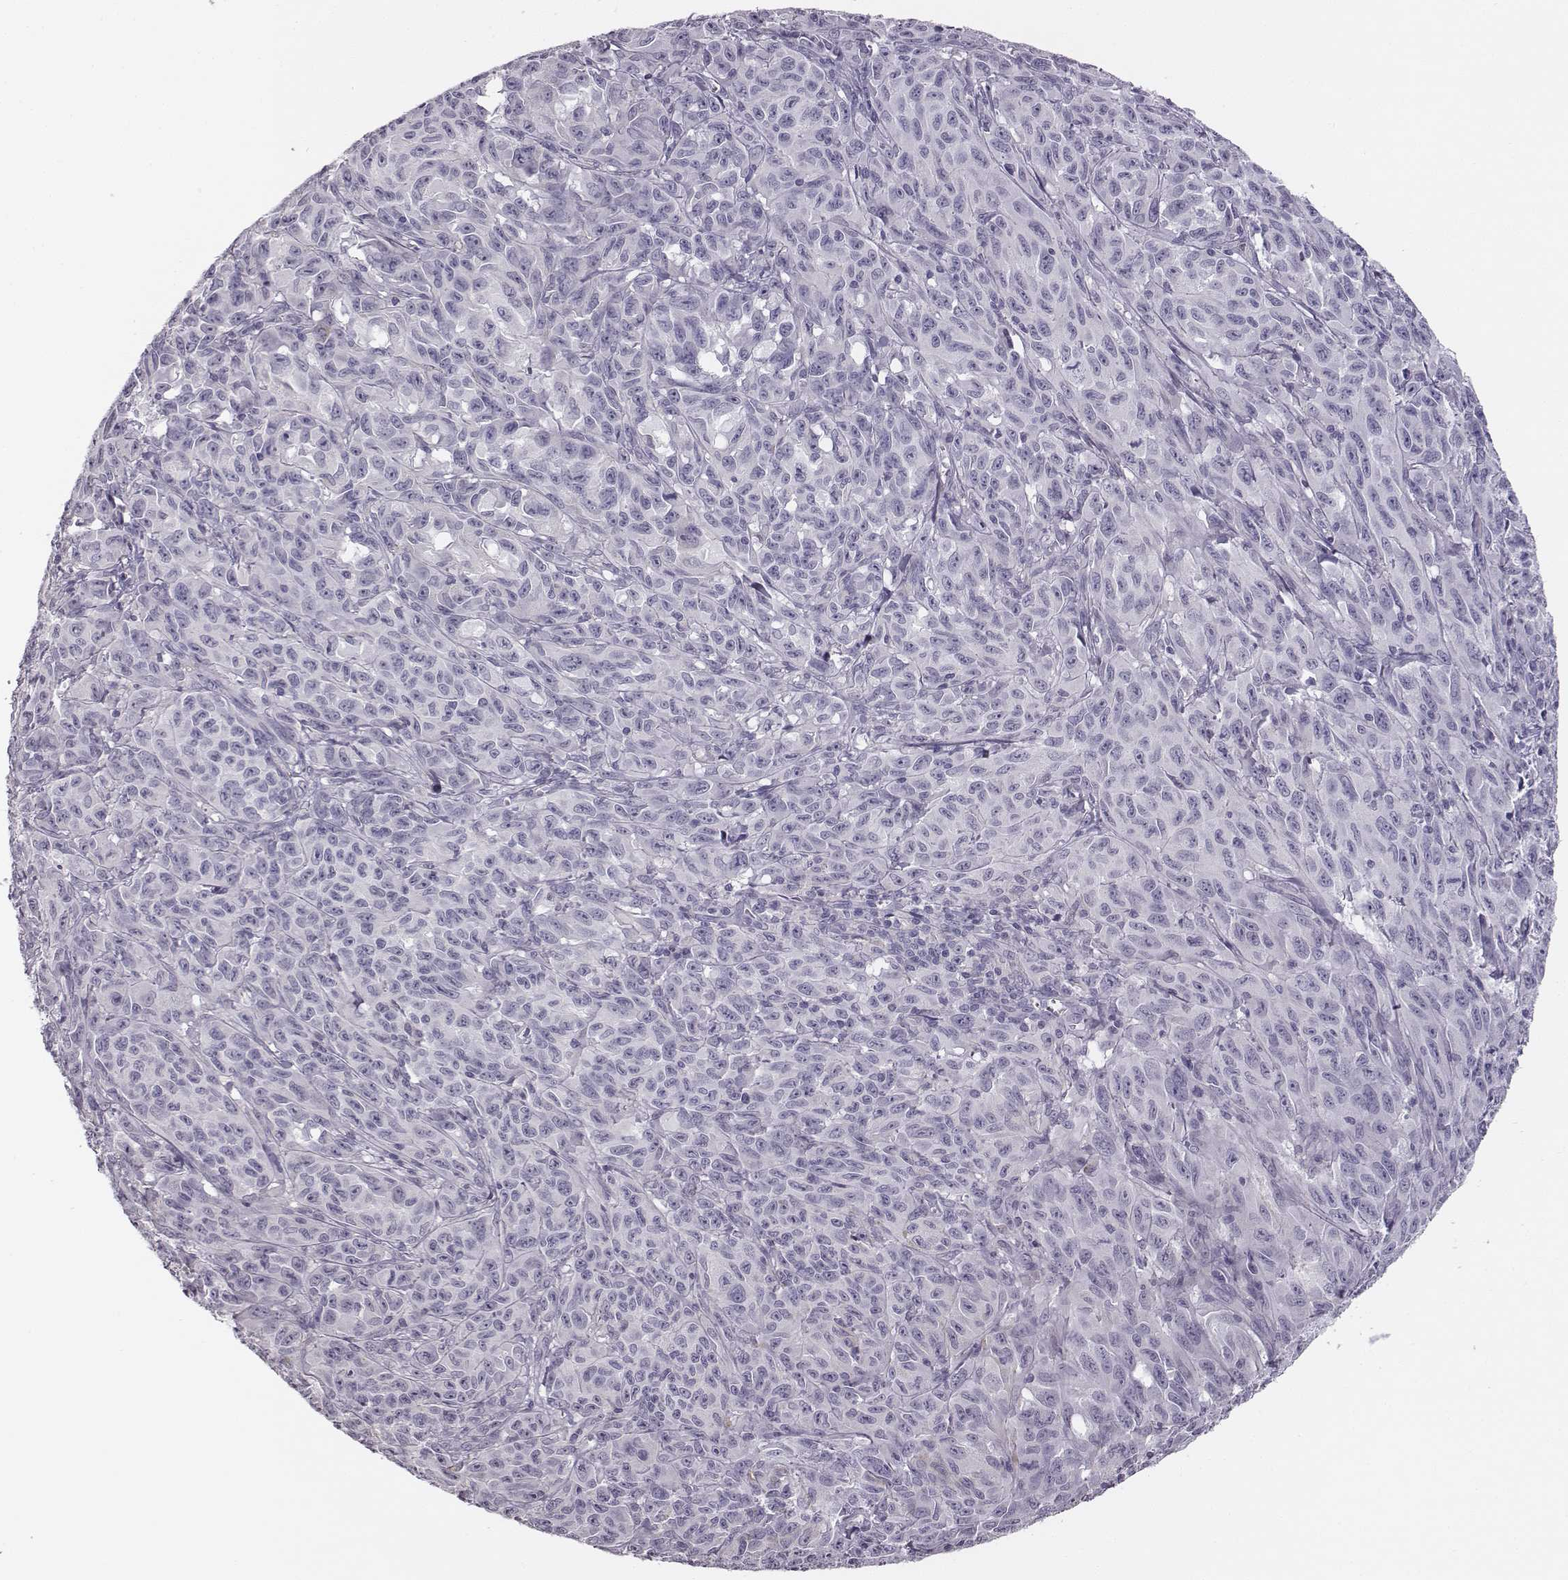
{"staining": {"intensity": "negative", "quantity": "none", "location": "none"}, "tissue": "melanoma", "cell_type": "Tumor cells", "image_type": "cancer", "snomed": [{"axis": "morphology", "description": "Malignant melanoma, NOS"}, {"axis": "topography", "description": "Vulva, labia, clitoris and Bartholin´s gland, NO"}], "caption": "A high-resolution histopathology image shows immunohistochemistry staining of malignant melanoma, which demonstrates no significant expression in tumor cells.", "gene": "ADAM7", "patient": {"sex": "female", "age": 75}}